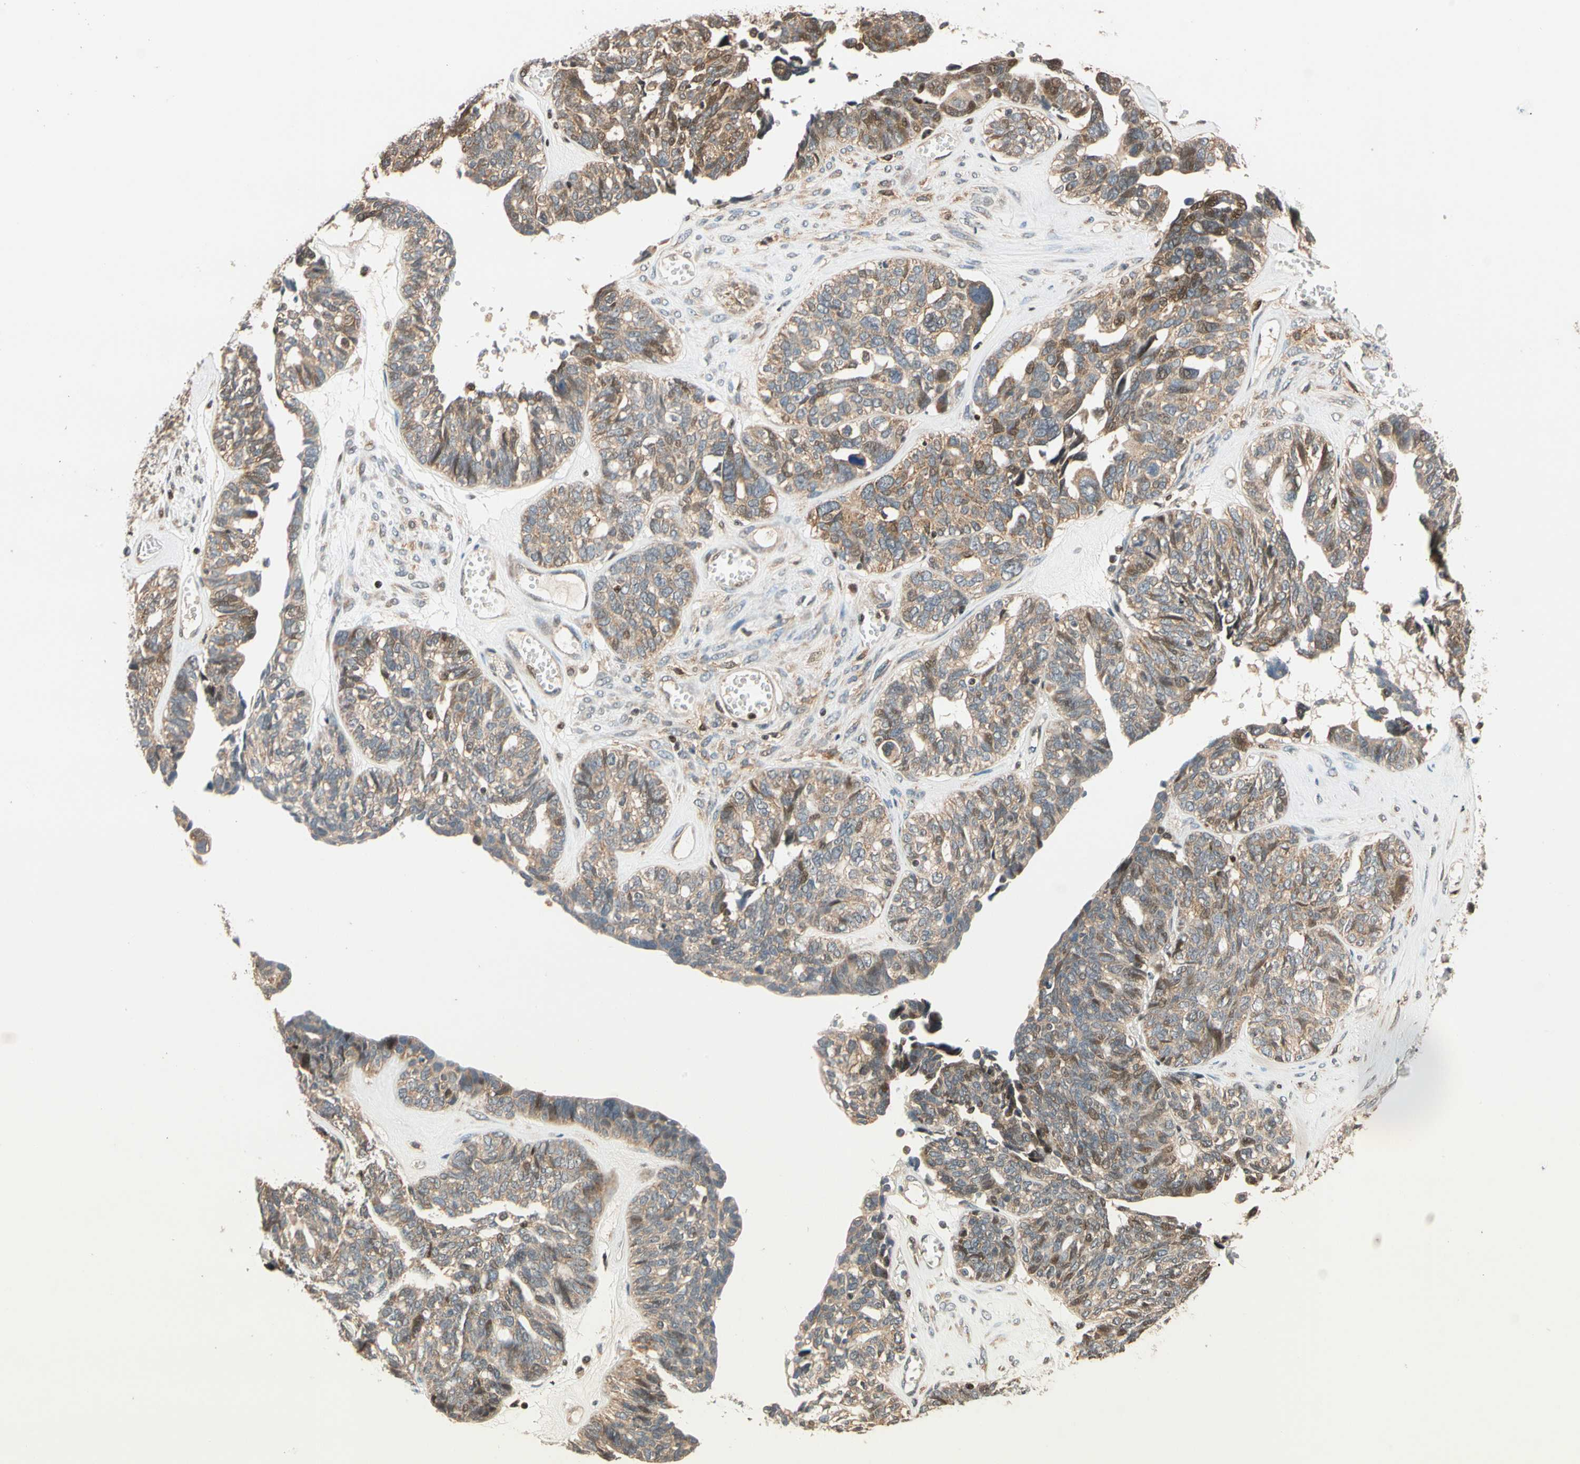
{"staining": {"intensity": "moderate", "quantity": ">75%", "location": "cytoplasmic/membranous,nuclear"}, "tissue": "ovarian cancer", "cell_type": "Tumor cells", "image_type": "cancer", "snomed": [{"axis": "morphology", "description": "Cystadenocarcinoma, serous, NOS"}, {"axis": "topography", "description": "Ovary"}], "caption": "This is an image of IHC staining of serous cystadenocarcinoma (ovarian), which shows moderate staining in the cytoplasmic/membranous and nuclear of tumor cells.", "gene": "HECW1", "patient": {"sex": "female", "age": 79}}